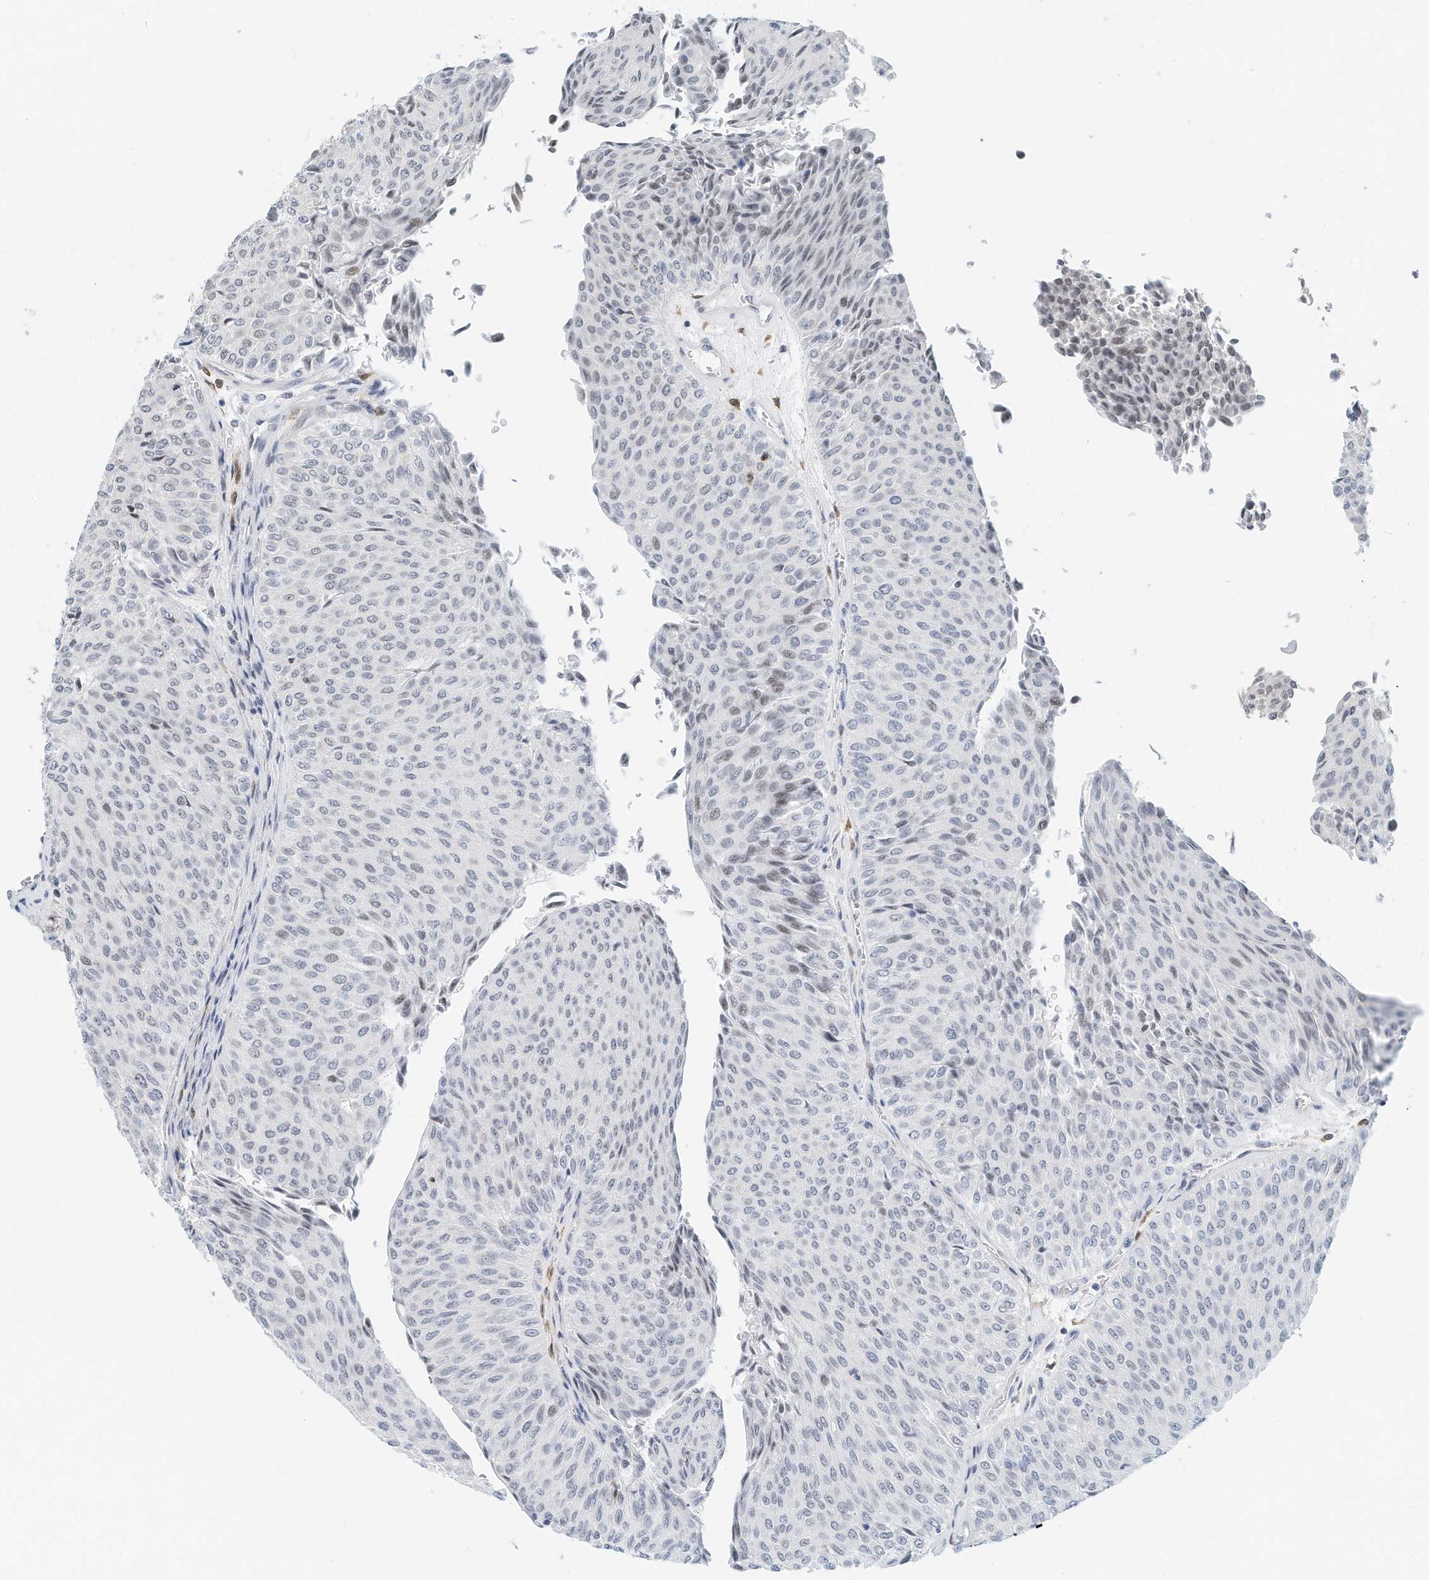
{"staining": {"intensity": "negative", "quantity": "none", "location": "none"}, "tissue": "urothelial cancer", "cell_type": "Tumor cells", "image_type": "cancer", "snomed": [{"axis": "morphology", "description": "Urothelial carcinoma, Low grade"}, {"axis": "topography", "description": "Urinary bladder"}], "caption": "Immunohistochemical staining of low-grade urothelial carcinoma exhibits no significant expression in tumor cells.", "gene": "ARHGAP28", "patient": {"sex": "male", "age": 78}}